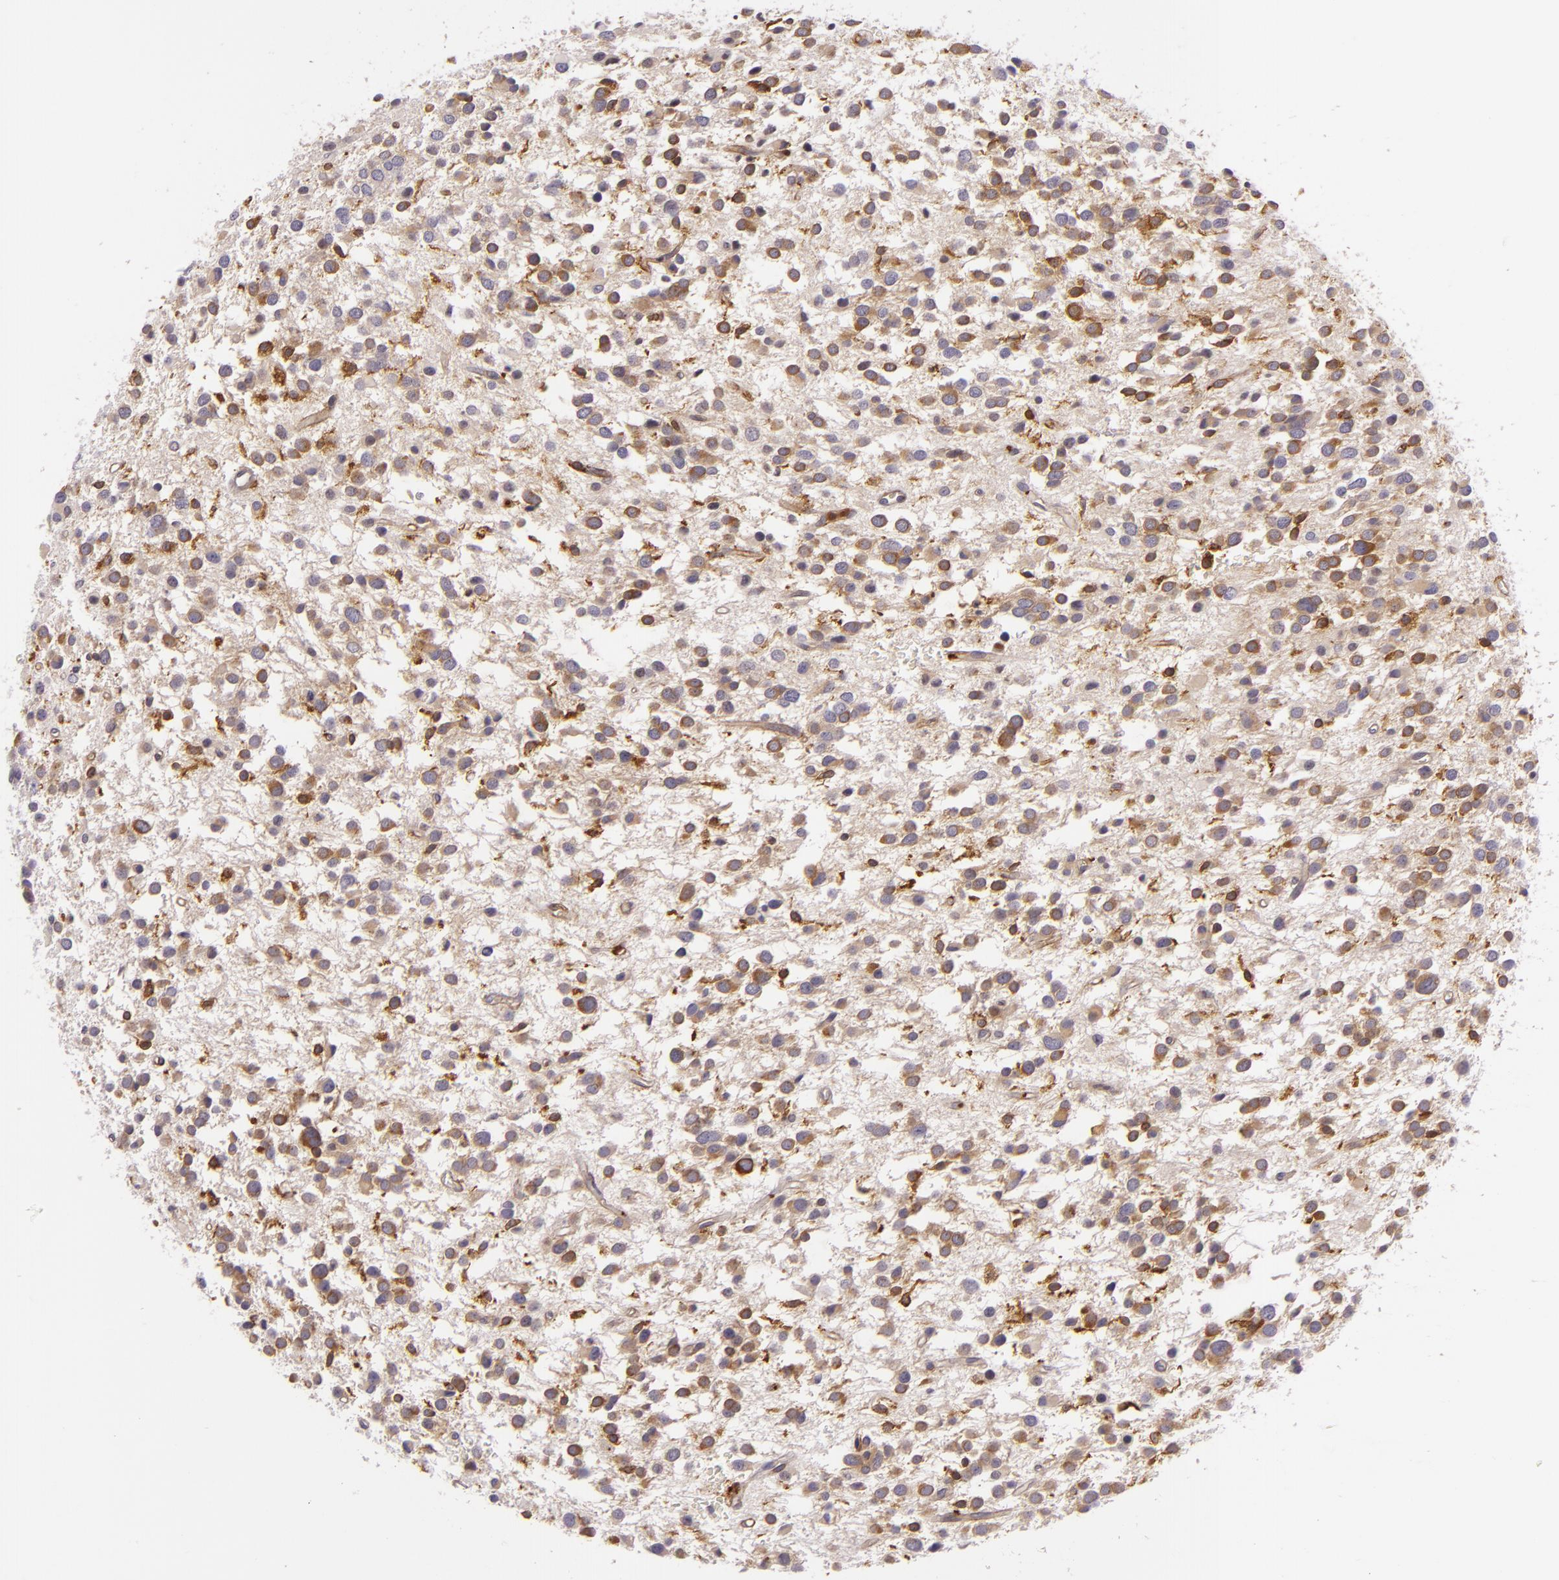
{"staining": {"intensity": "moderate", "quantity": ">75%", "location": "cytoplasmic/membranous"}, "tissue": "glioma", "cell_type": "Tumor cells", "image_type": "cancer", "snomed": [{"axis": "morphology", "description": "Glioma, malignant, Low grade"}, {"axis": "topography", "description": "Brain"}], "caption": "Moderate cytoplasmic/membranous staining for a protein is seen in about >75% of tumor cells of glioma using immunohistochemistry.", "gene": "TLN1", "patient": {"sex": "female", "age": 36}}